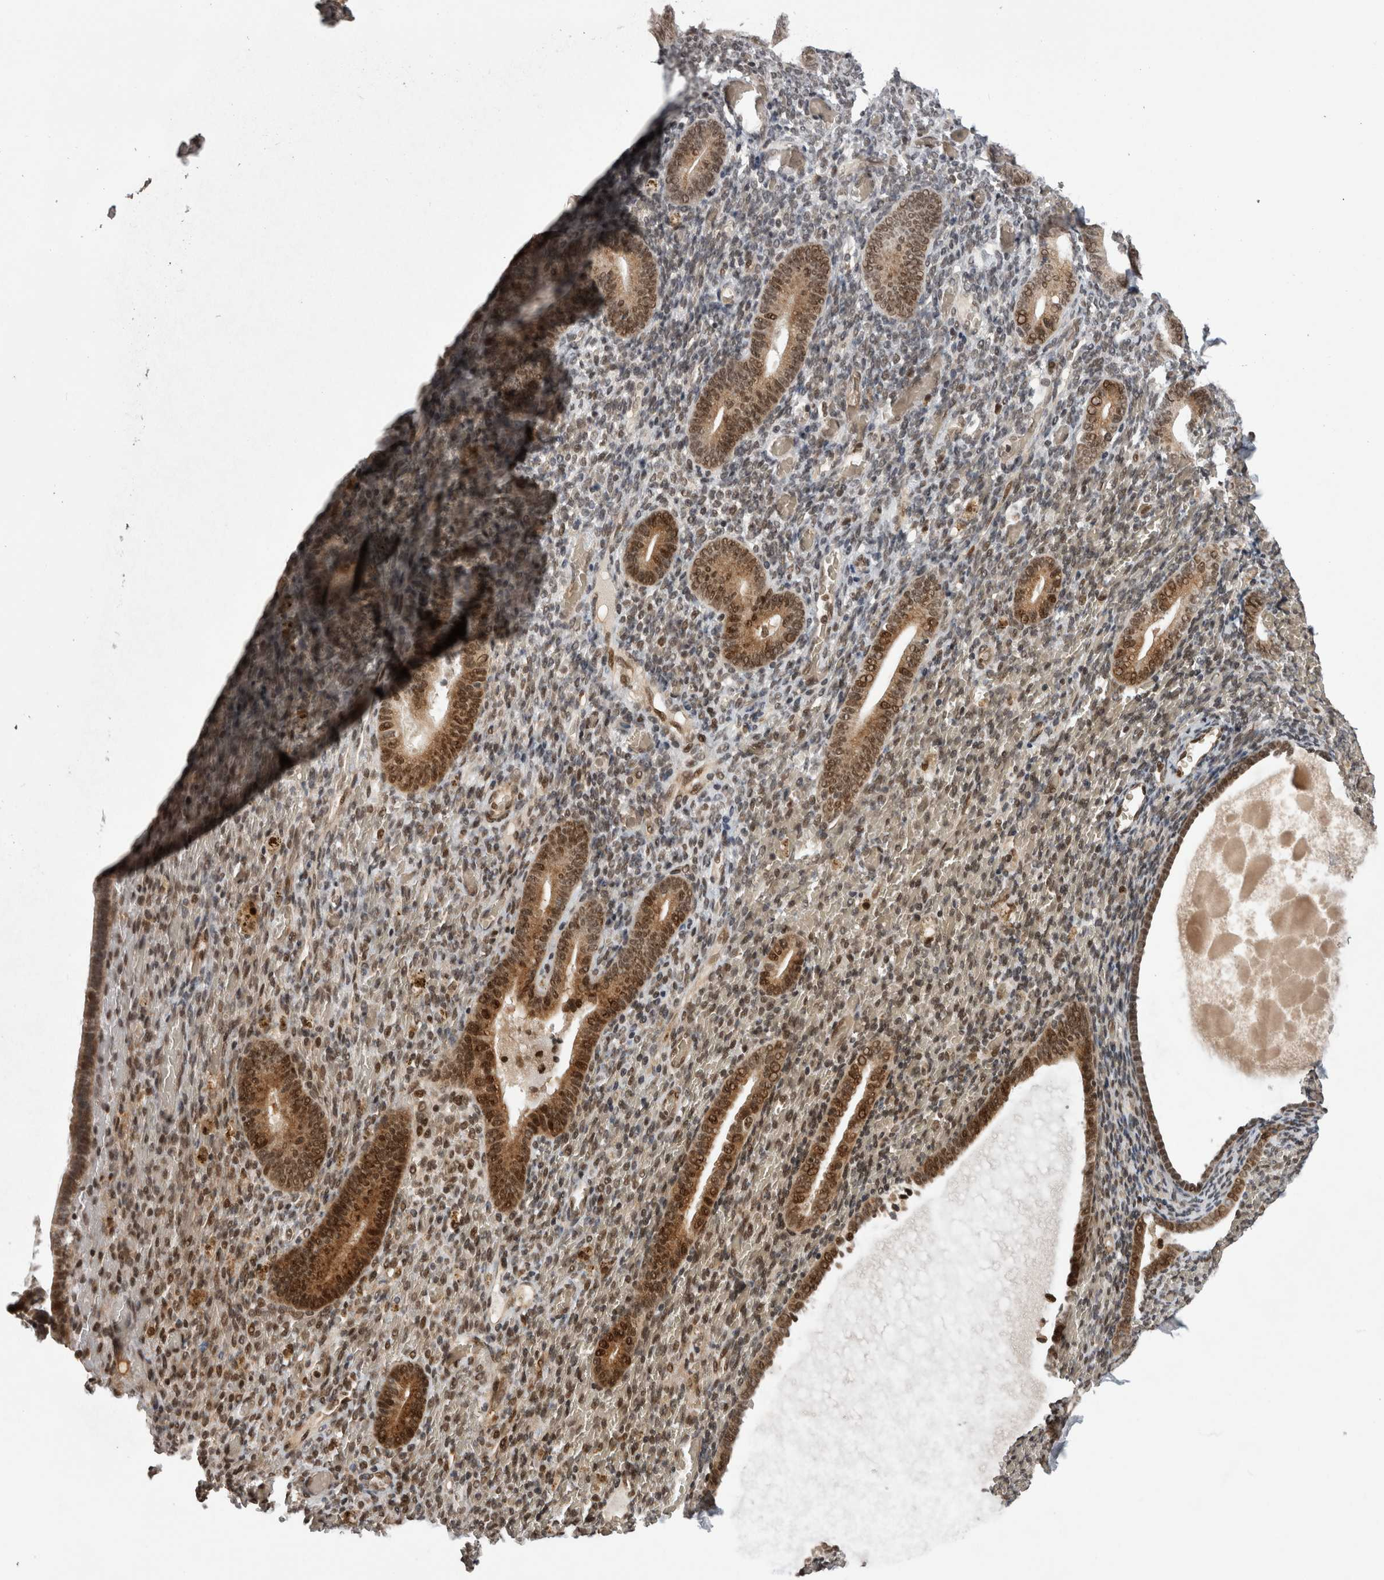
{"staining": {"intensity": "moderate", "quantity": "<25%", "location": "nuclear"}, "tissue": "endometrium", "cell_type": "Cells in endometrial stroma", "image_type": "normal", "snomed": [{"axis": "morphology", "description": "Normal tissue, NOS"}, {"axis": "topography", "description": "Endometrium"}], "caption": "Protein expression analysis of unremarkable human endometrium reveals moderate nuclear positivity in approximately <25% of cells in endometrial stroma. Immunohistochemistry (ihc) stains the protein of interest in brown and the nuclei are stained blue.", "gene": "CPSF2", "patient": {"sex": "female", "age": 51}}